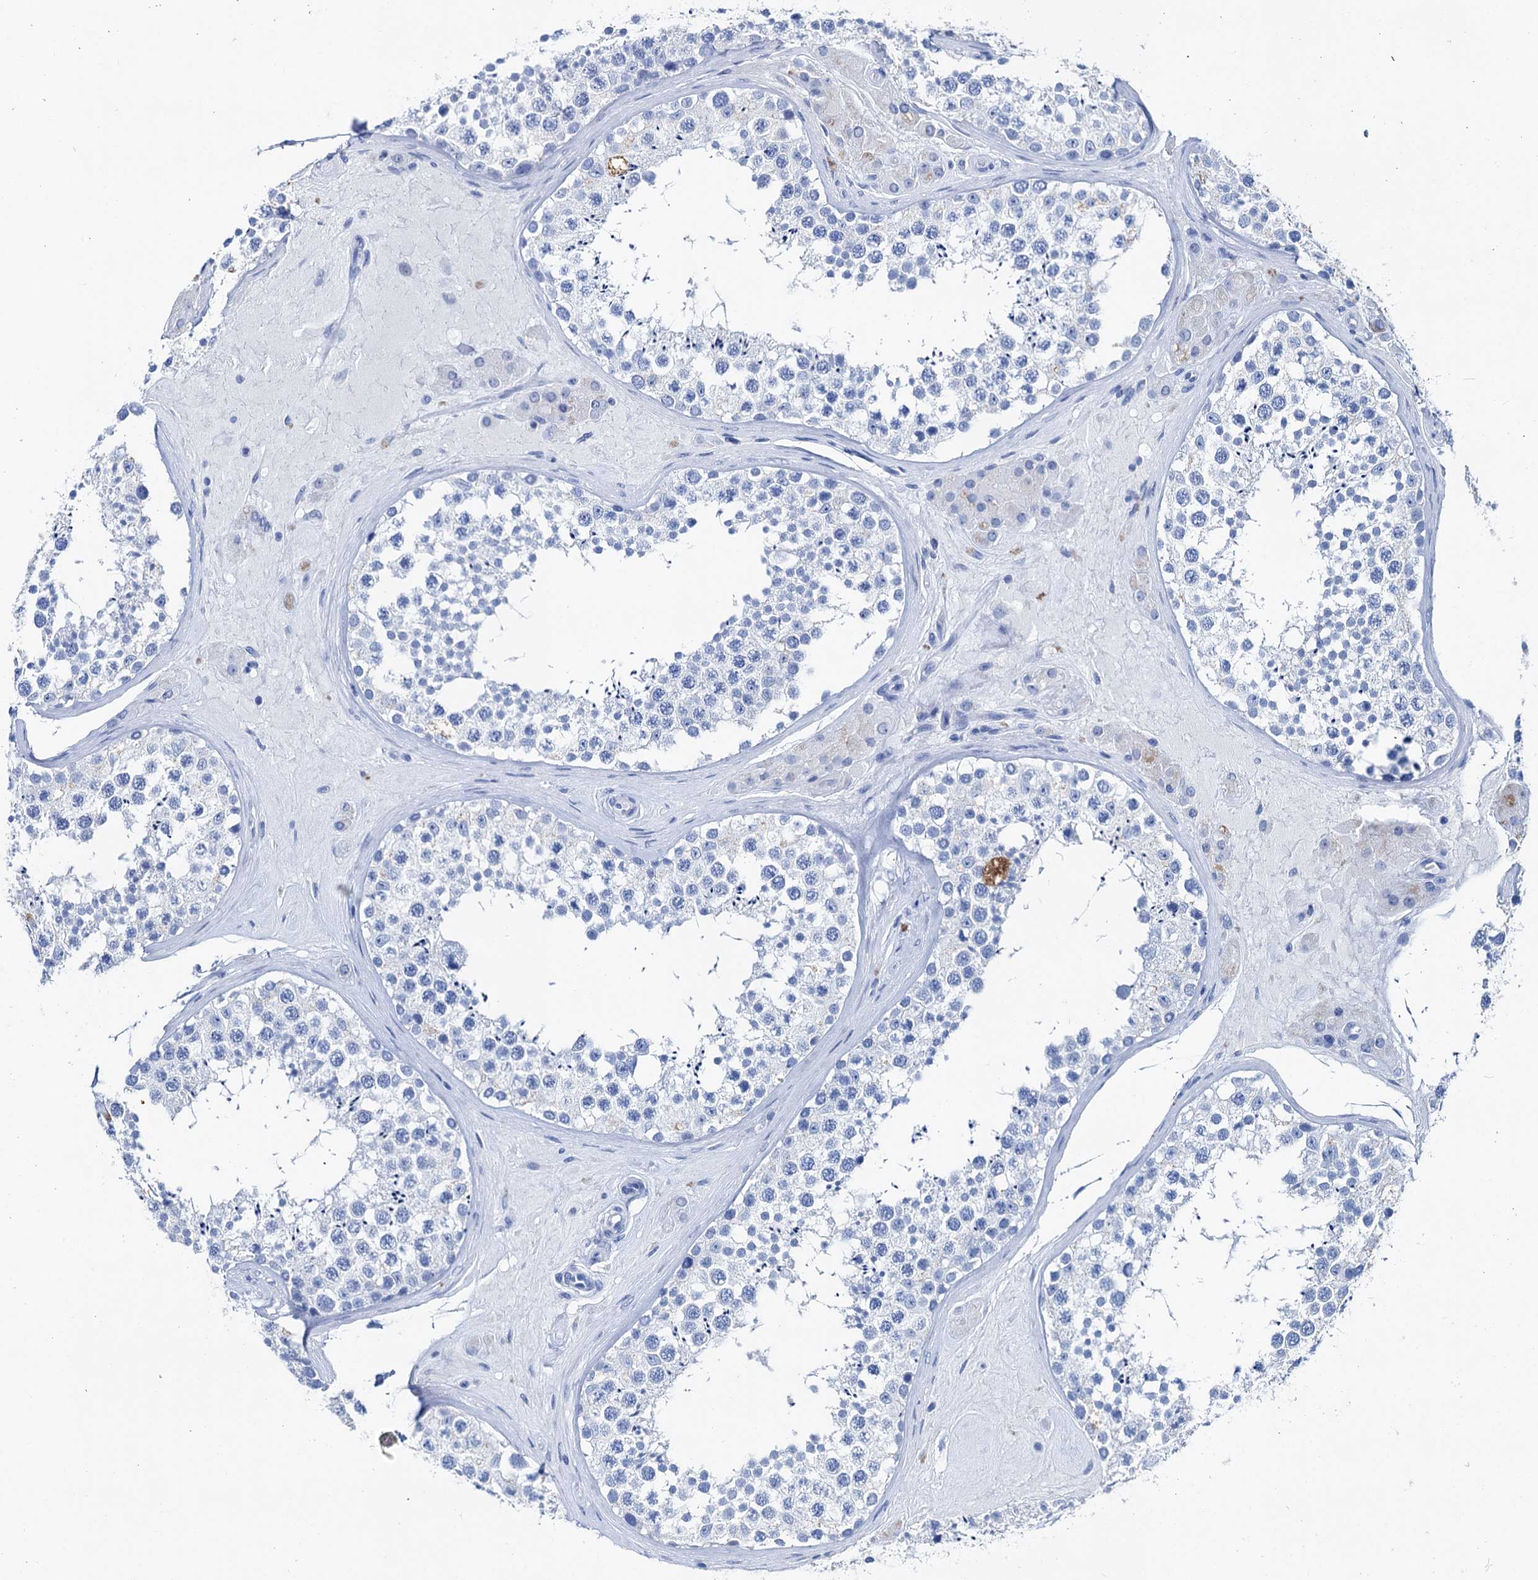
{"staining": {"intensity": "negative", "quantity": "none", "location": "none"}, "tissue": "testis", "cell_type": "Cells in seminiferous ducts", "image_type": "normal", "snomed": [{"axis": "morphology", "description": "Normal tissue, NOS"}, {"axis": "topography", "description": "Testis"}], "caption": "DAB (3,3'-diaminobenzidine) immunohistochemical staining of benign testis displays no significant positivity in cells in seminiferous ducts. (Stains: DAB immunohistochemistry (IHC) with hematoxylin counter stain, Microscopy: brightfield microscopy at high magnification).", "gene": "BRINP1", "patient": {"sex": "male", "age": 46}}